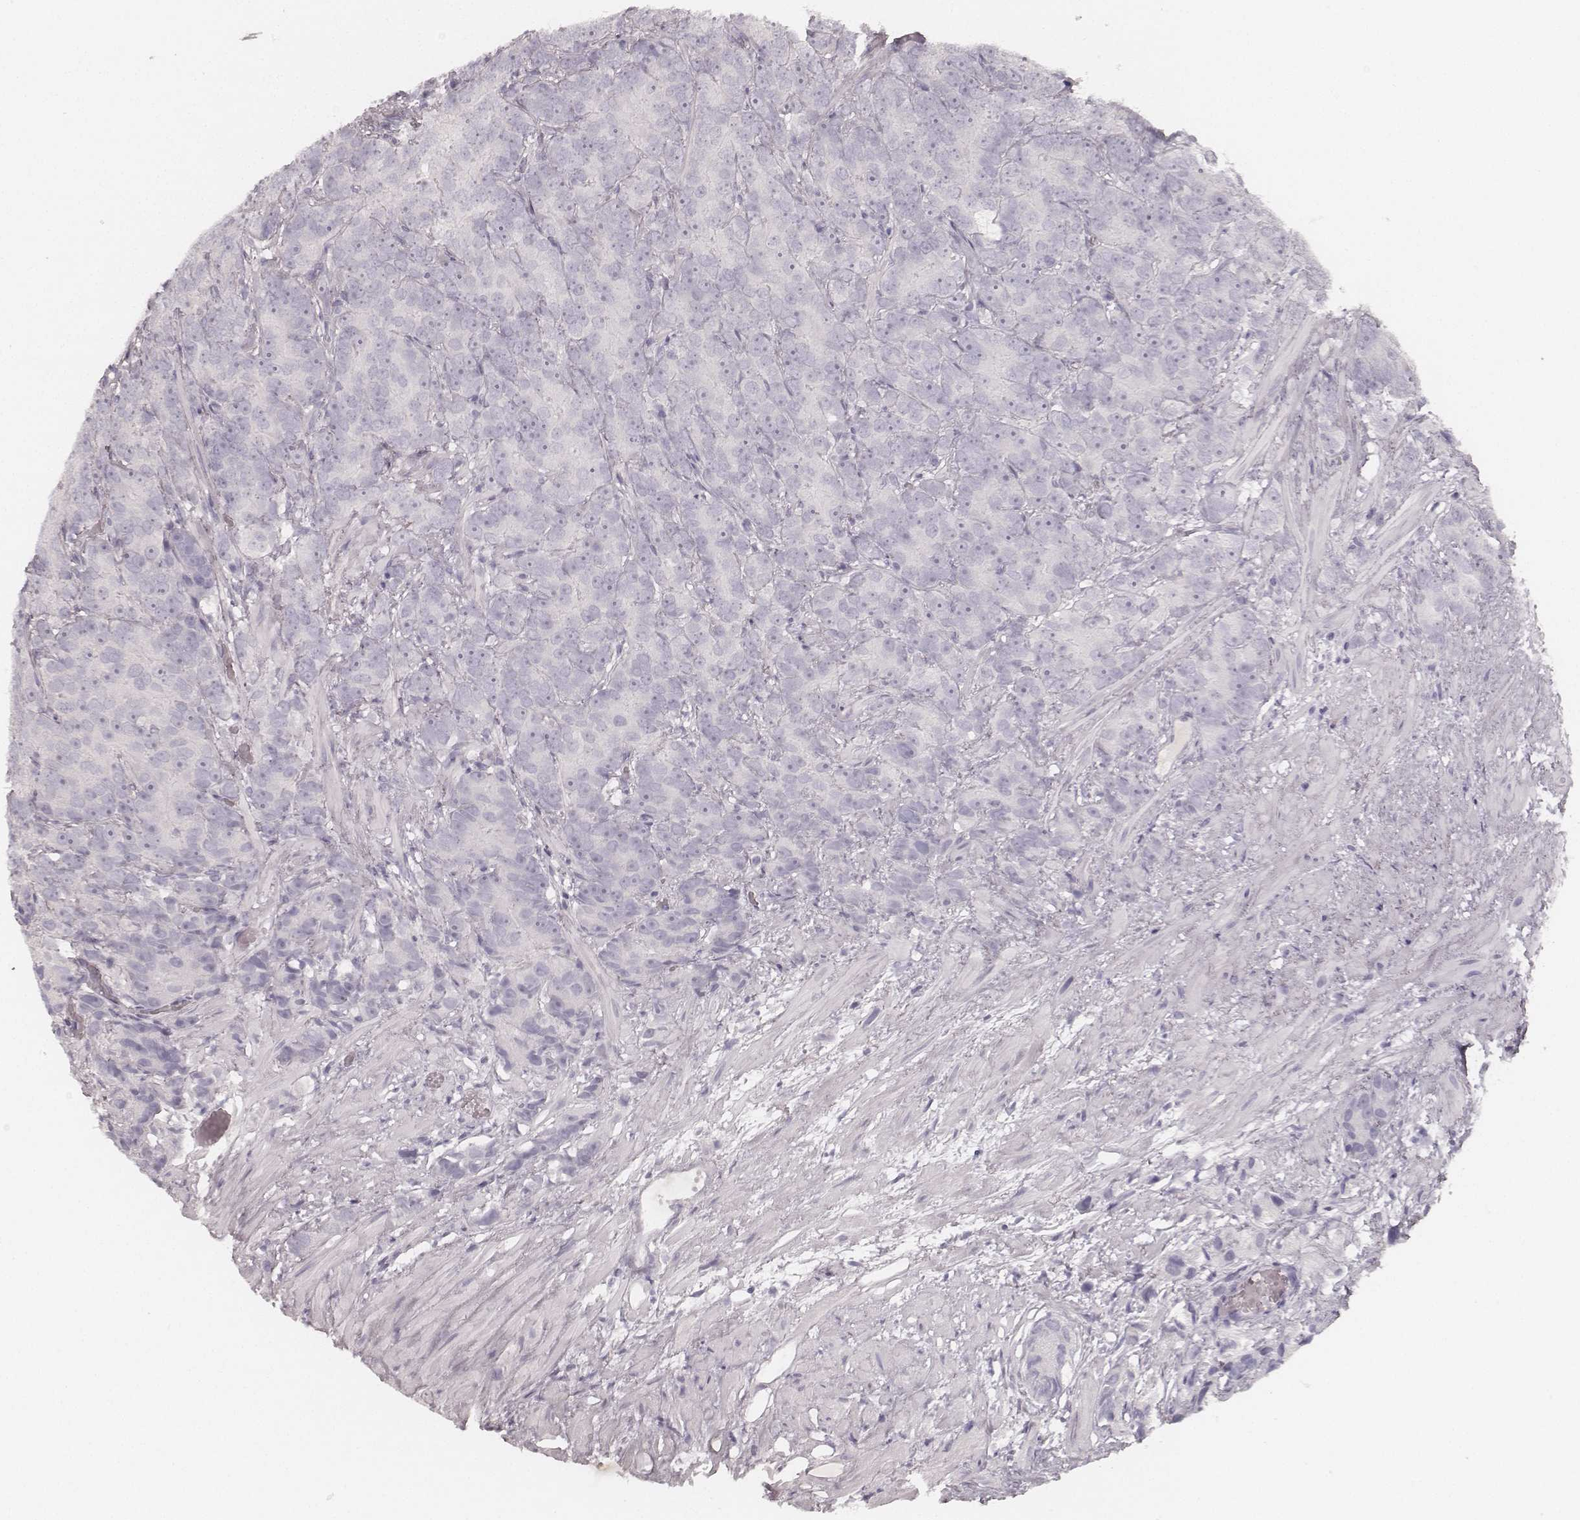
{"staining": {"intensity": "negative", "quantity": "none", "location": "none"}, "tissue": "prostate cancer", "cell_type": "Tumor cells", "image_type": "cancer", "snomed": [{"axis": "morphology", "description": "Adenocarcinoma, High grade"}, {"axis": "topography", "description": "Prostate"}], "caption": "Image shows no significant protein expression in tumor cells of high-grade adenocarcinoma (prostate).", "gene": "KRT31", "patient": {"sex": "male", "age": 90}}